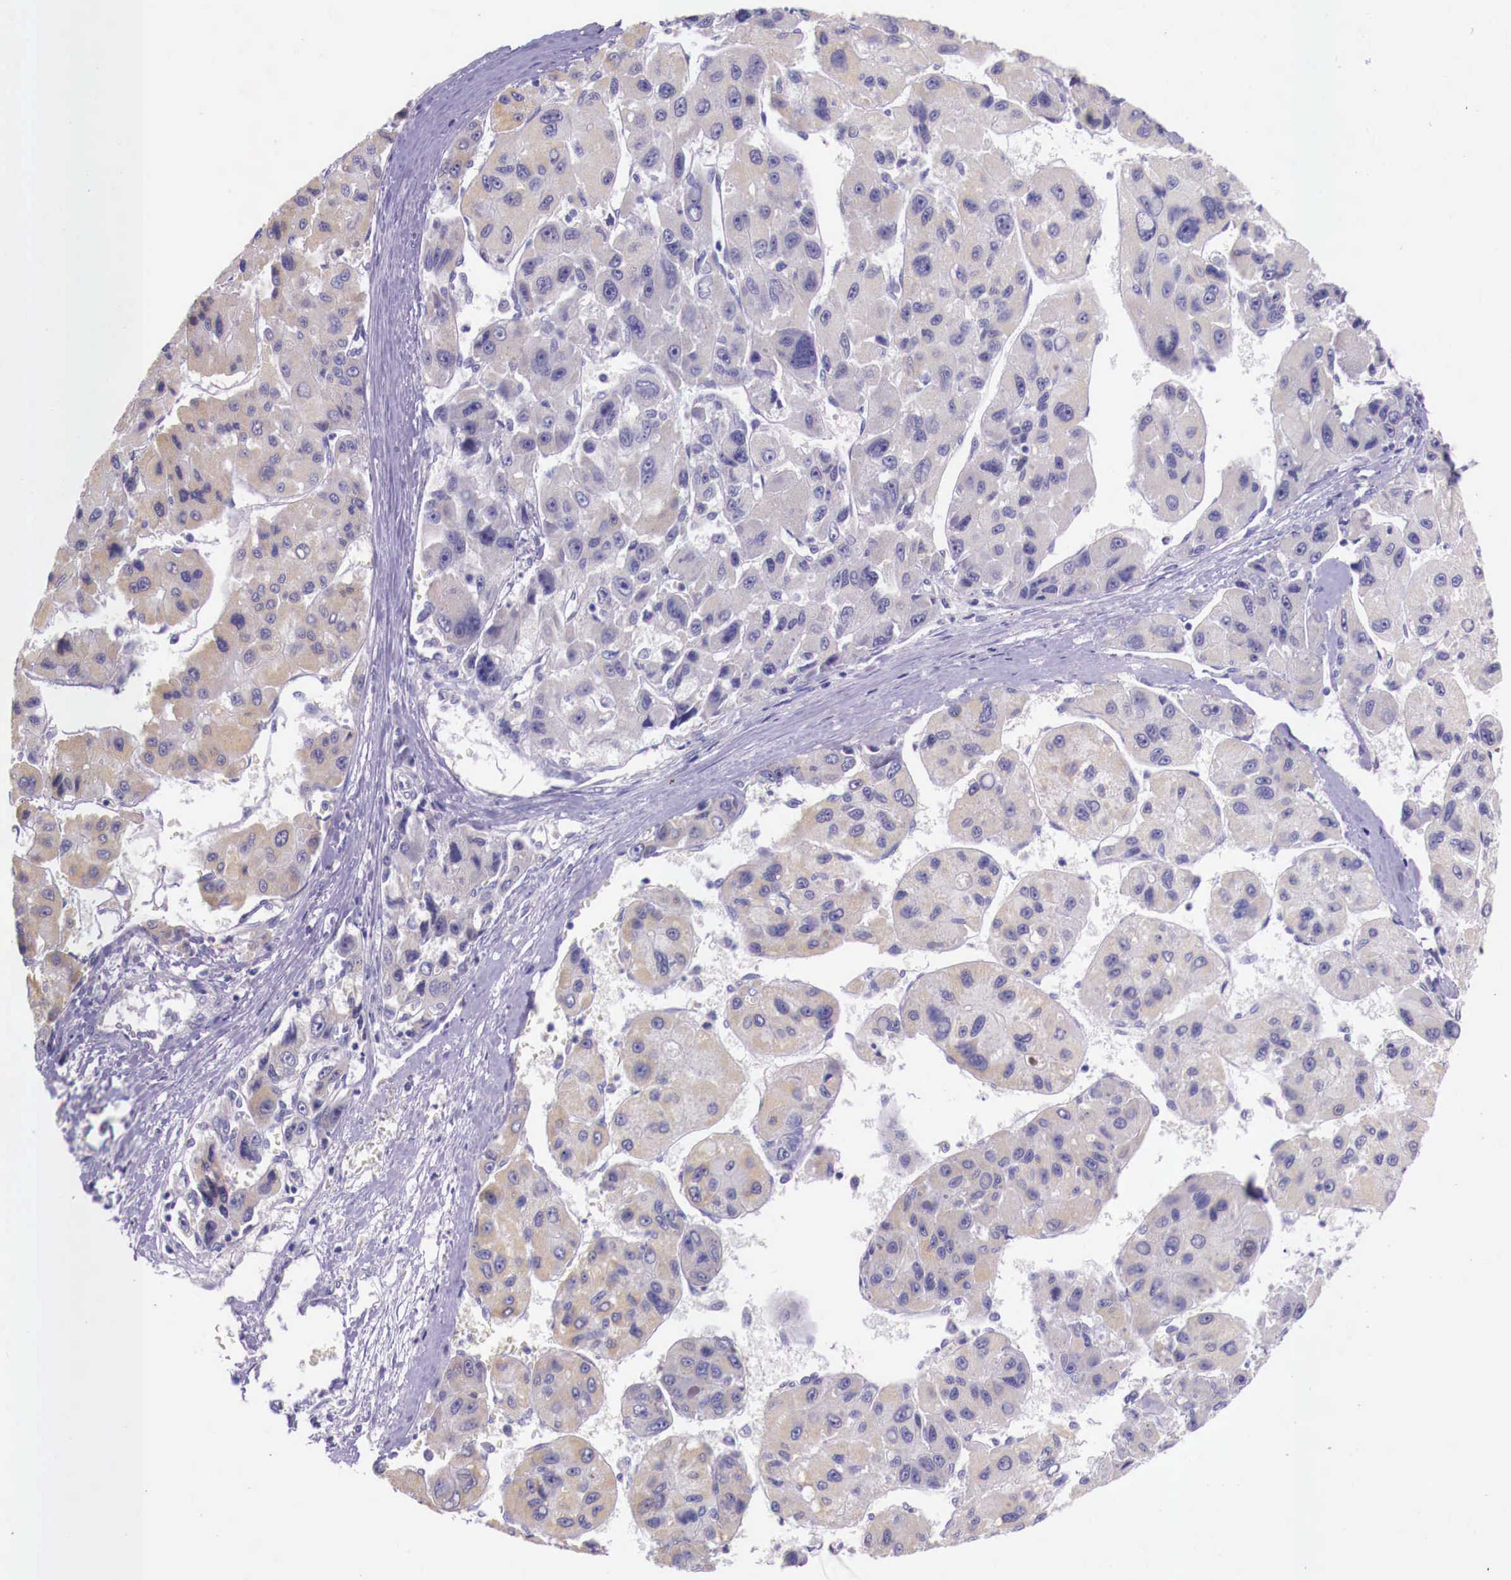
{"staining": {"intensity": "weak", "quantity": "<25%", "location": "cytoplasmic/membranous"}, "tissue": "liver cancer", "cell_type": "Tumor cells", "image_type": "cancer", "snomed": [{"axis": "morphology", "description": "Carcinoma, Hepatocellular, NOS"}, {"axis": "topography", "description": "Liver"}], "caption": "This image is of liver cancer stained with IHC to label a protein in brown with the nuclei are counter-stained blue. There is no positivity in tumor cells.", "gene": "GRIPAP1", "patient": {"sex": "male", "age": 64}}